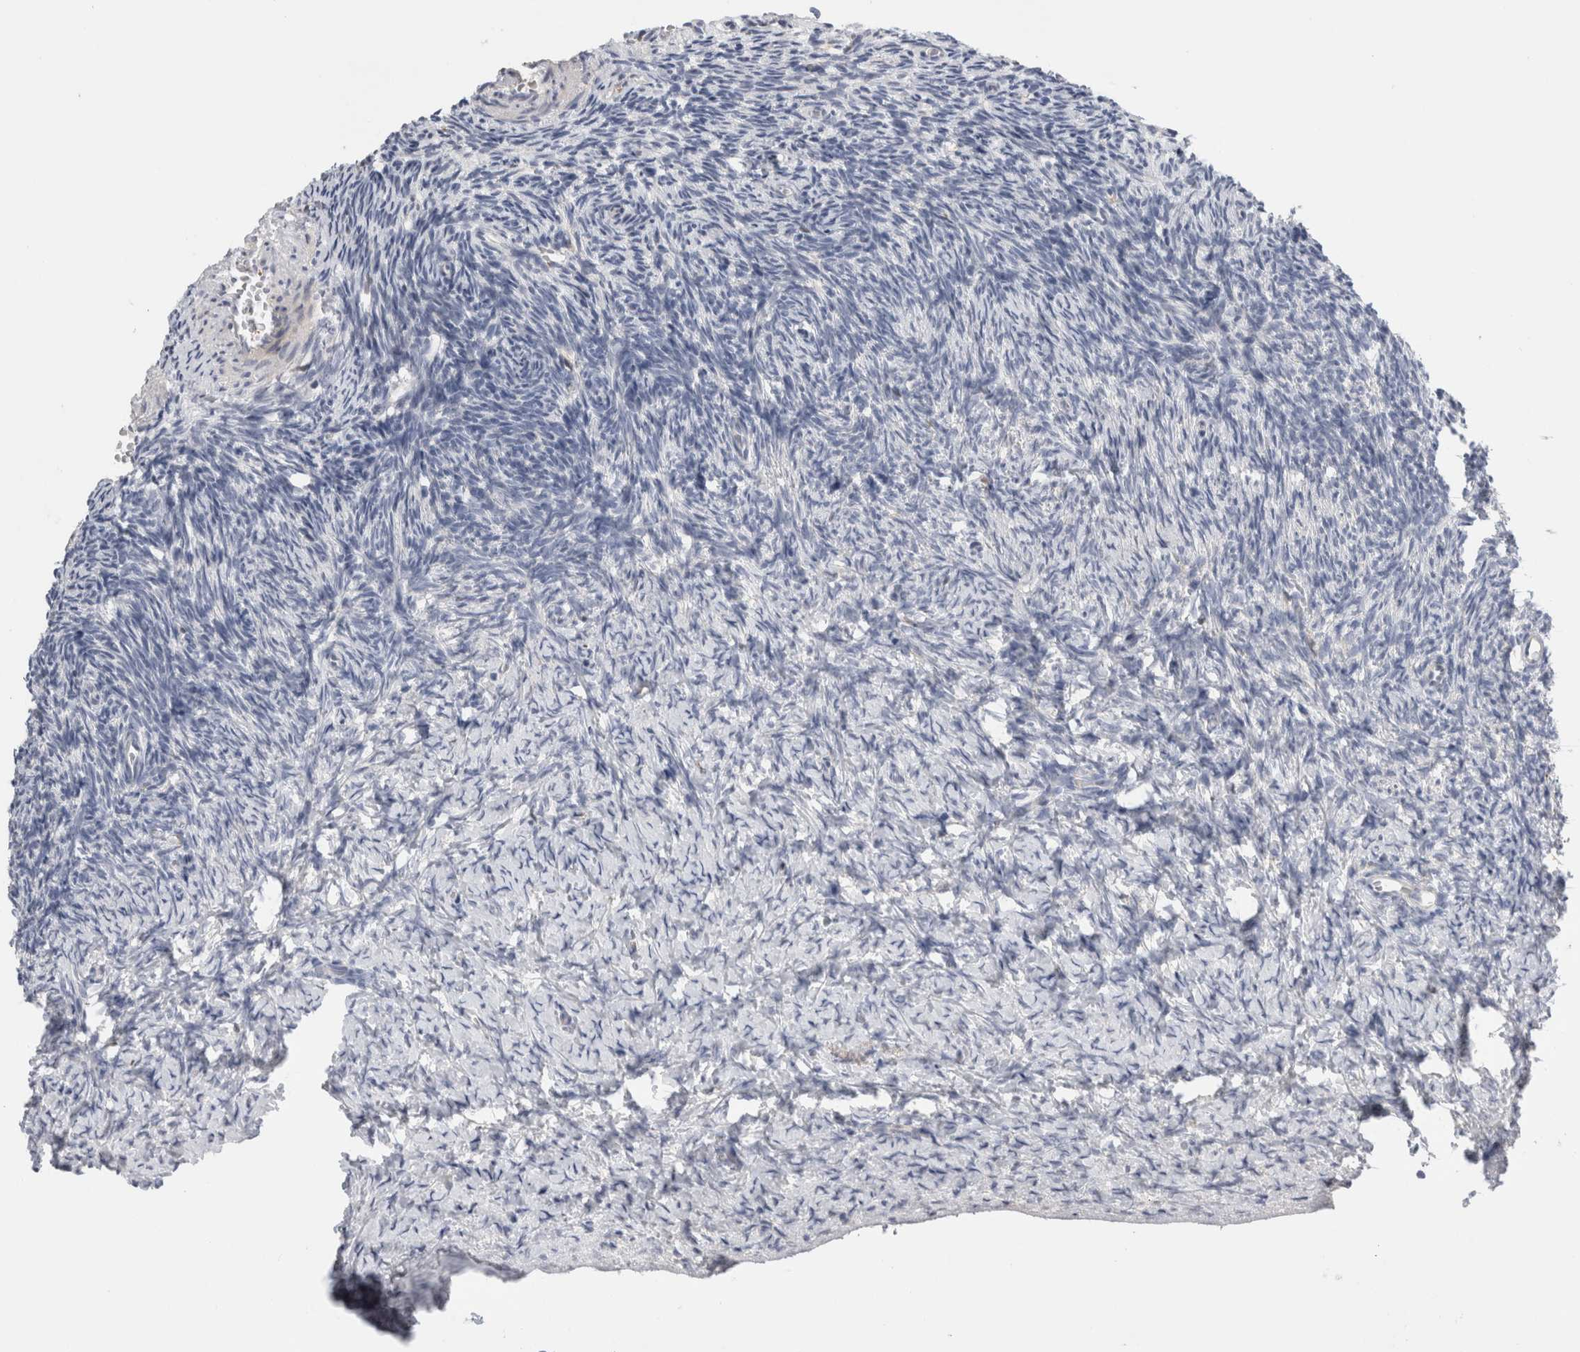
{"staining": {"intensity": "negative", "quantity": "none", "location": "none"}, "tissue": "ovary", "cell_type": "Follicle cells", "image_type": "normal", "snomed": [{"axis": "morphology", "description": "Normal tissue, NOS"}, {"axis": "topography", "description": "Ovary"}], "caption": "Immunohistochemistry histopathology image of unremarkable ovary: ovary stained with DAB (3,3'-diaminobenzidine) reveals no significant protein expression in follicle cells. (Immunohistochemistry, brightfield microscopy, high magnification).", "gene": "SLC20A2", "patient": {"sex": "female", "age": 34}}